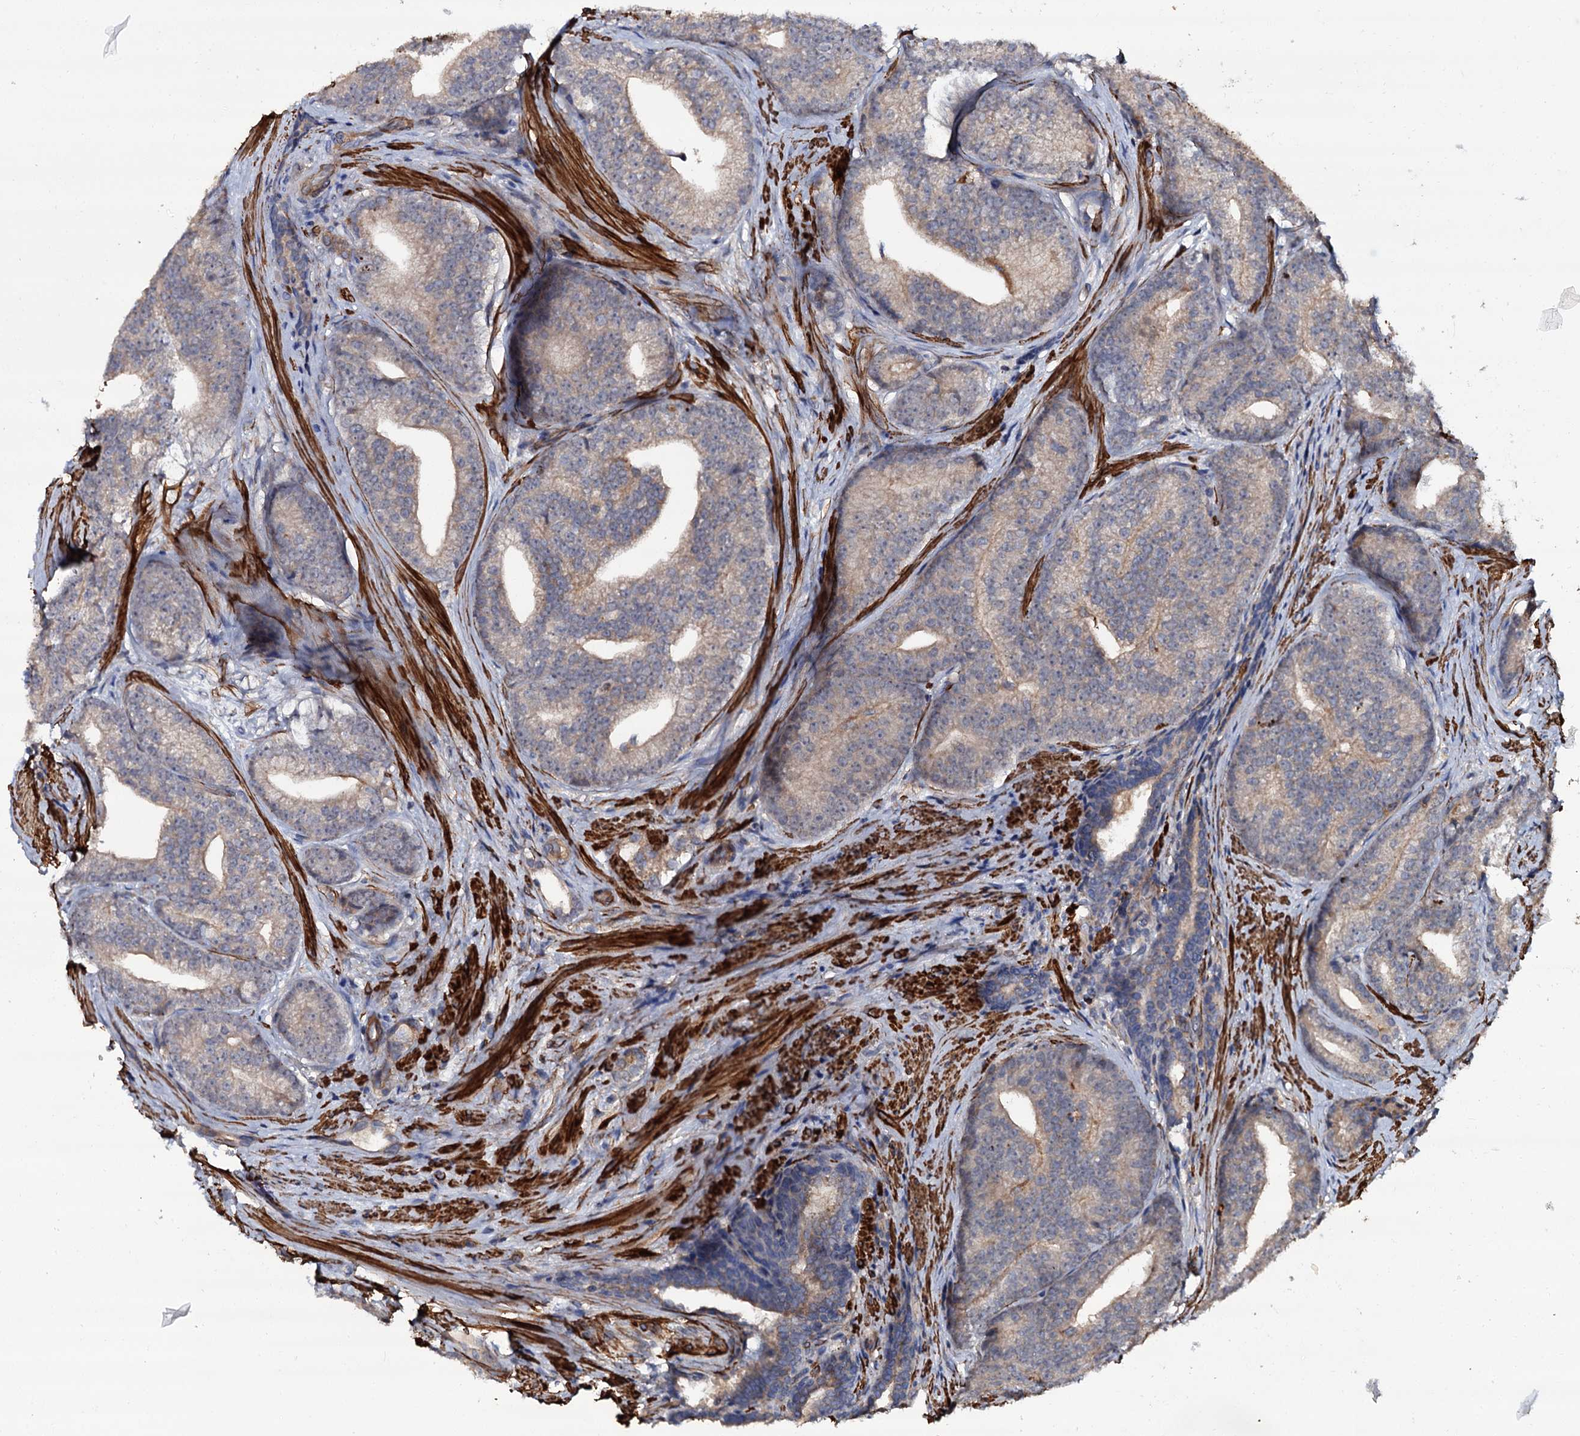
{"staining": {"intensity": "weak", "quantity": ">75%", "location": "cytoplasmic/membranous"}, "tissue": "prostate cancer", "cell_type": "Tumor cells", "image_type": "cancer", "snomed": [{"axis": "morphology", "description": "Adenocarcinoma, Low grade"}, {"axis": "topography", "description": "Prostate"}], "caption": "Tumor cells show low levels of weak cytoplasmic/membranous positivity in about >75% of cells in human prostate cancer. The staining was performed using DAB (3,3'-diaminobenzidine) to visualize the protein expression in brown, while the nuclei were stained in blue with hematoxylin (Magnification: 20x).", "gene": "ISM2", "patient": {"sex": "male", "age": 71}}